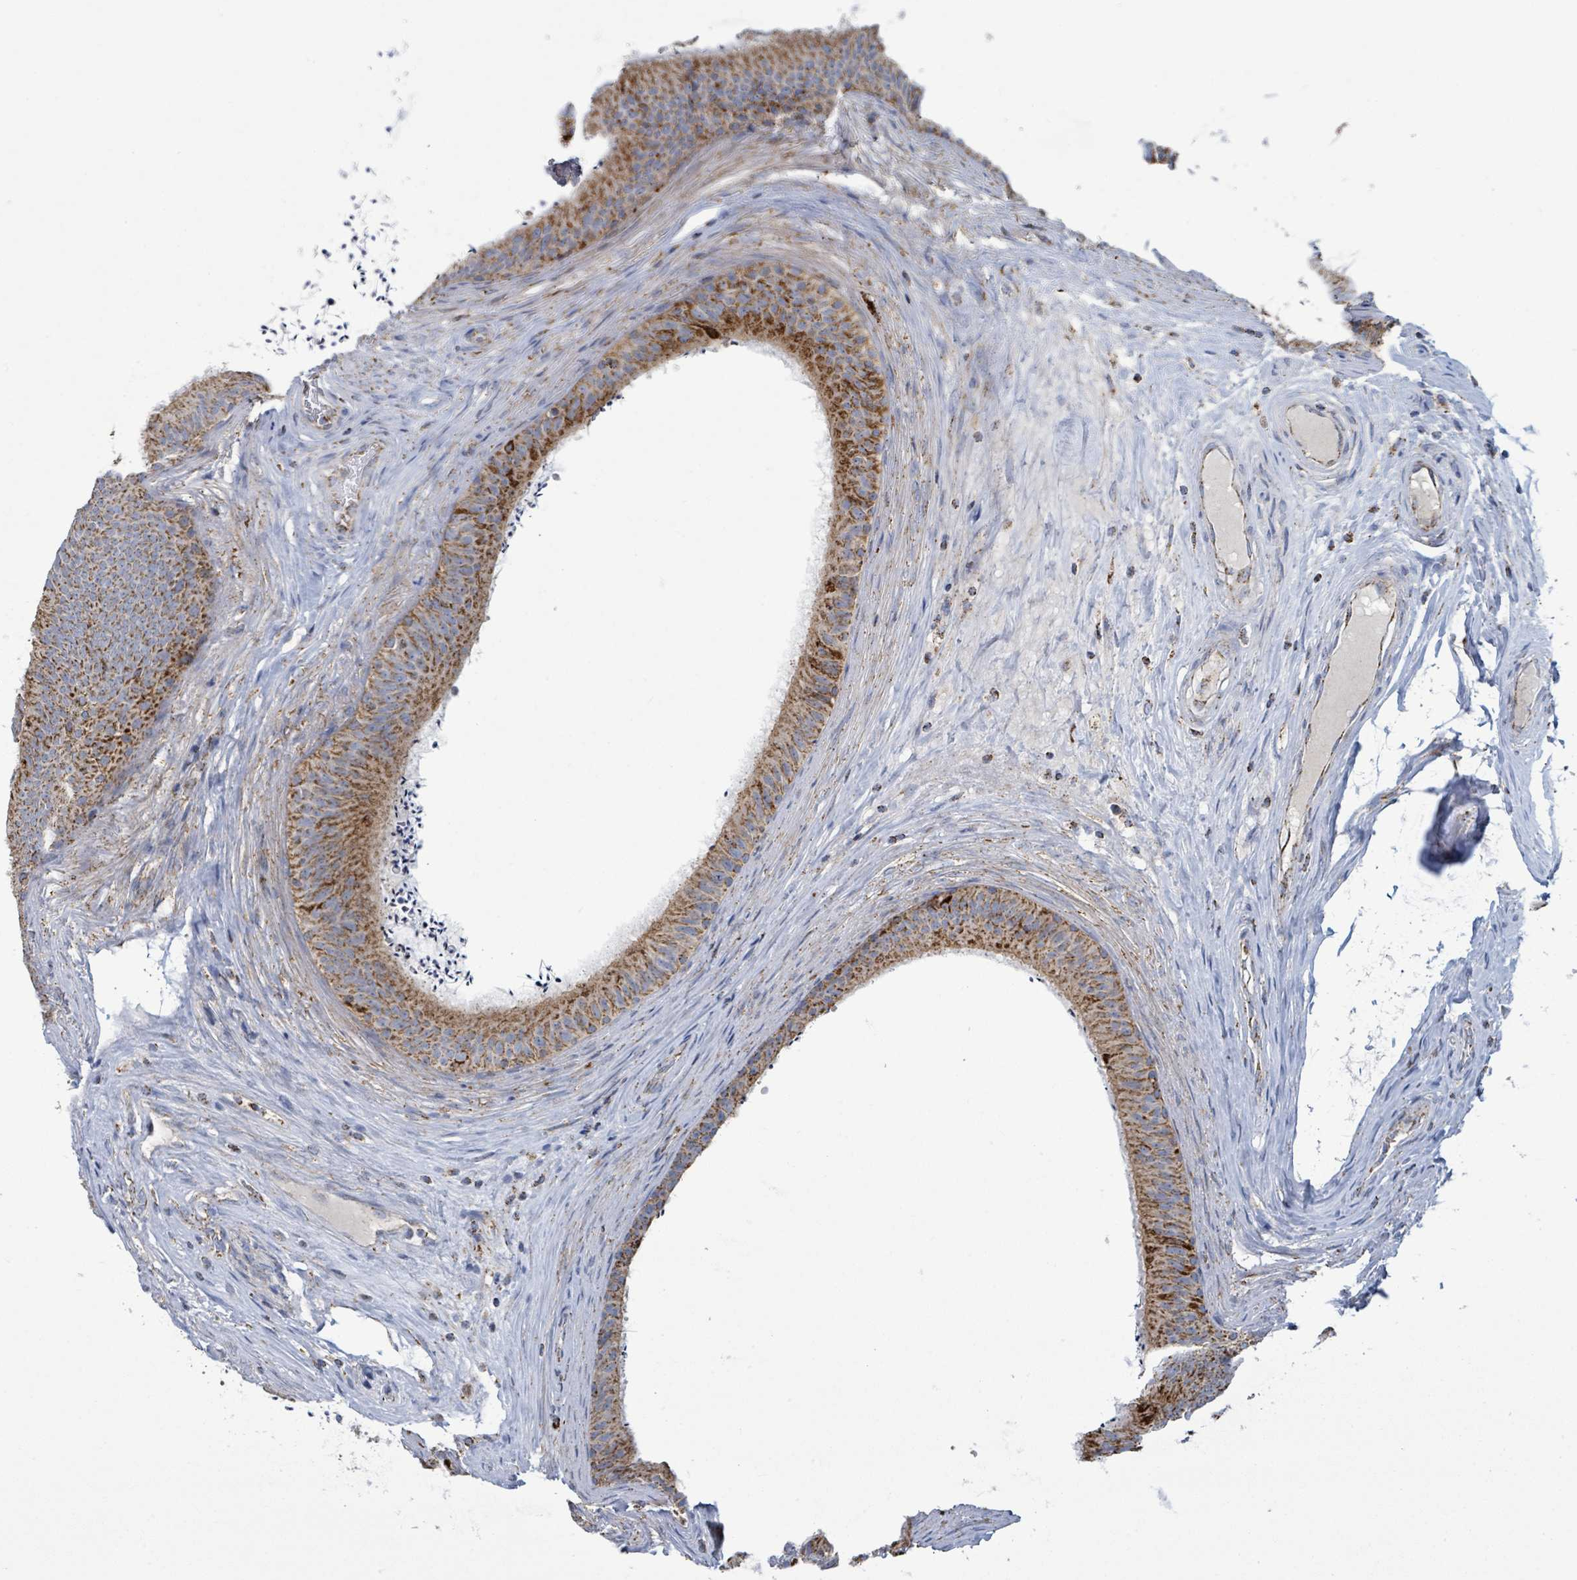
{"staining": {"intensity": "strong", "quantity": ">75%", "location": "cytoplasmic/membranous"}, "tissue": "epididymis", "cell_type": "Glandular cells", "image_type": "normal", "snomed": [{"axis": "morphology", "description": "Normal tissue, NOS"}, {"axis": "topography", "description": "Testis"}, {"axis": "topography", "description": "Epididymis"}], "caption": "Immunohistochemical staining of unremarkable human epididymis exhibits >75% levels of strong cytoplasmic/membranous protein staining in approximately >75% of glandular cells. (brown staining indicates protein expression, while blue staining denotes nuclei).", "gene": "SUCLG2", "patient": {"sex": "male", "age": 41}}